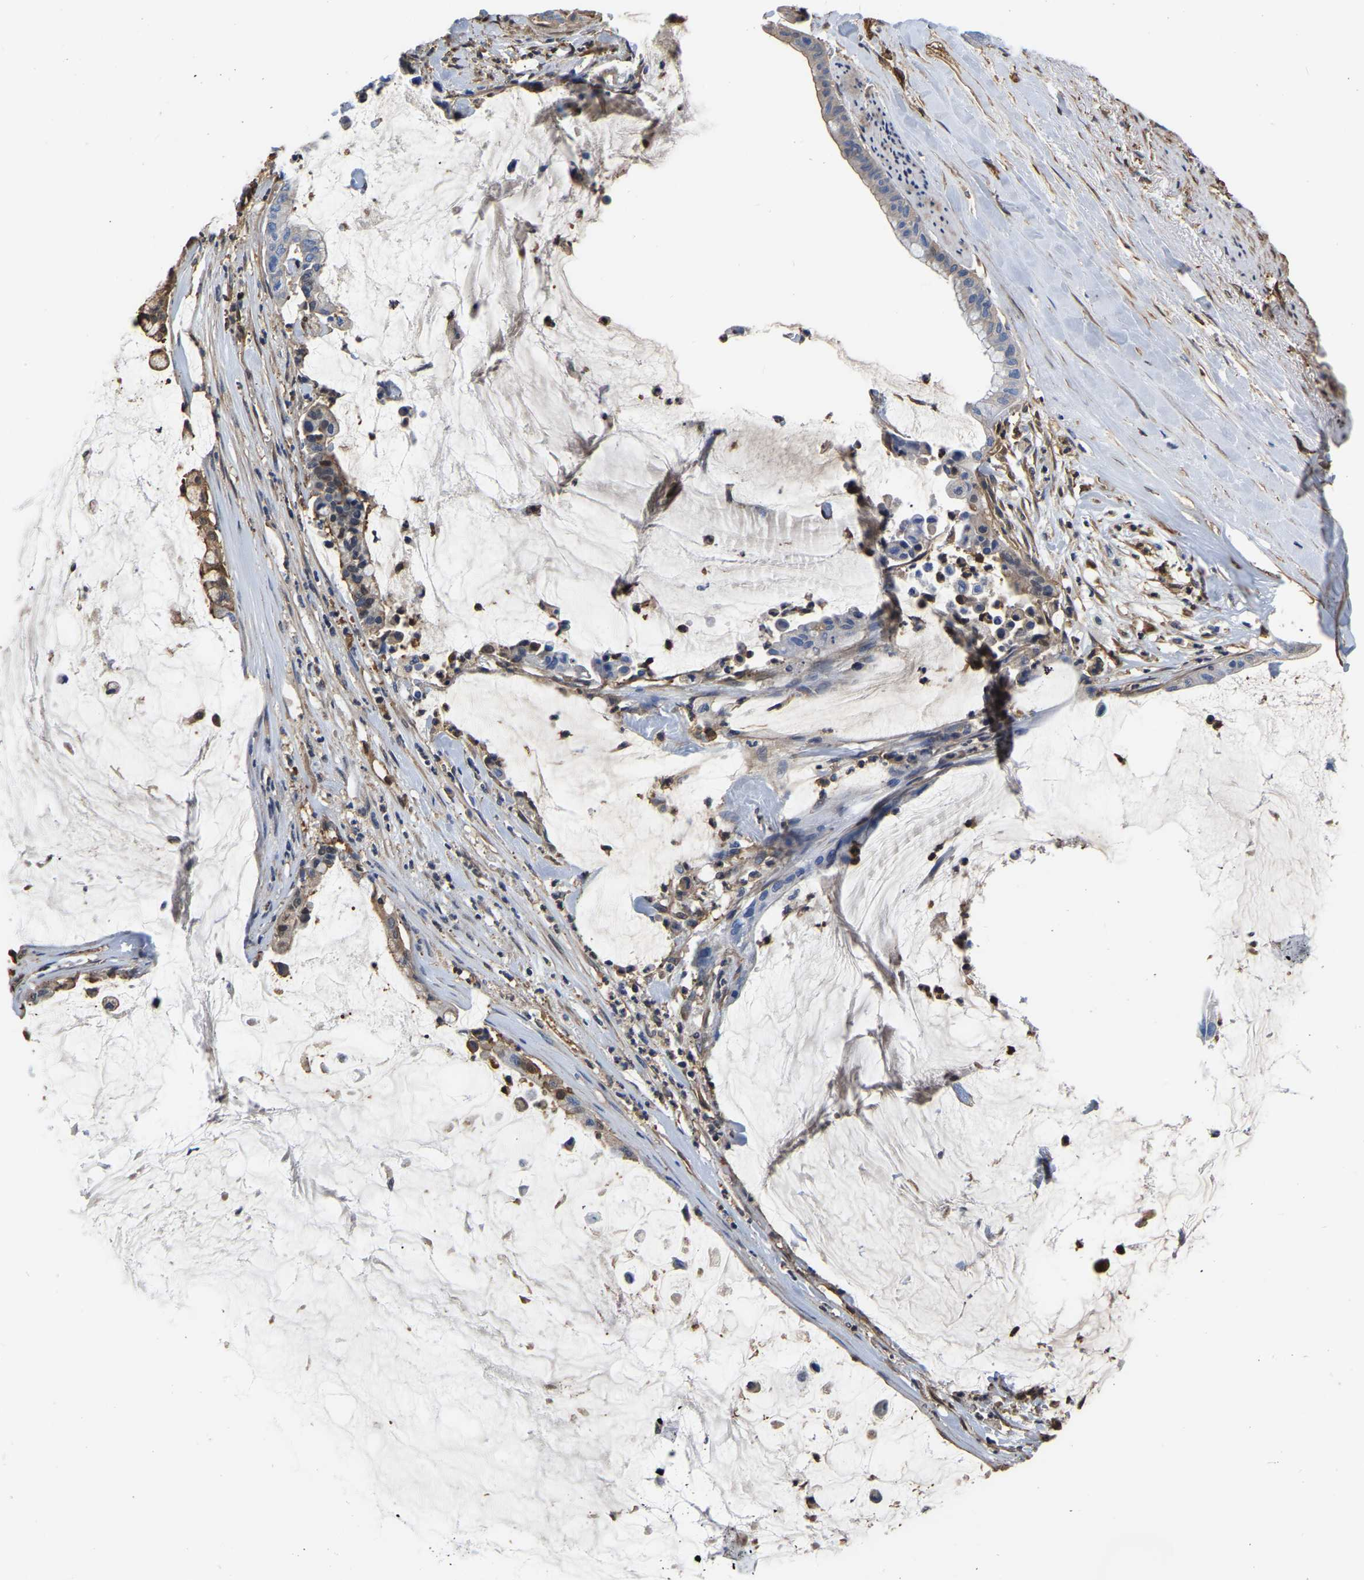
{"staining": {"intensity": "weak", "quantity": ">75%", "location": "cytoplasmic/membranous"}, "tissue": "pancreatic cancer", "cell_type": "Tumor cells", "image_type": "cancer", "snomed": [{"axis": "morphology", "description": "Adenocarcinoma, NOS"}, {"axis": "topography", "description": "Pancreas"}], "caption": "Adenocarcinoma (pancreatic) stained with a brown dye exhibits weak cytoplasmic/membranous positive expression in about >75% of tumor cells.", "gene": "LDHB", "patient": {"sex": "male", "age": 41}}